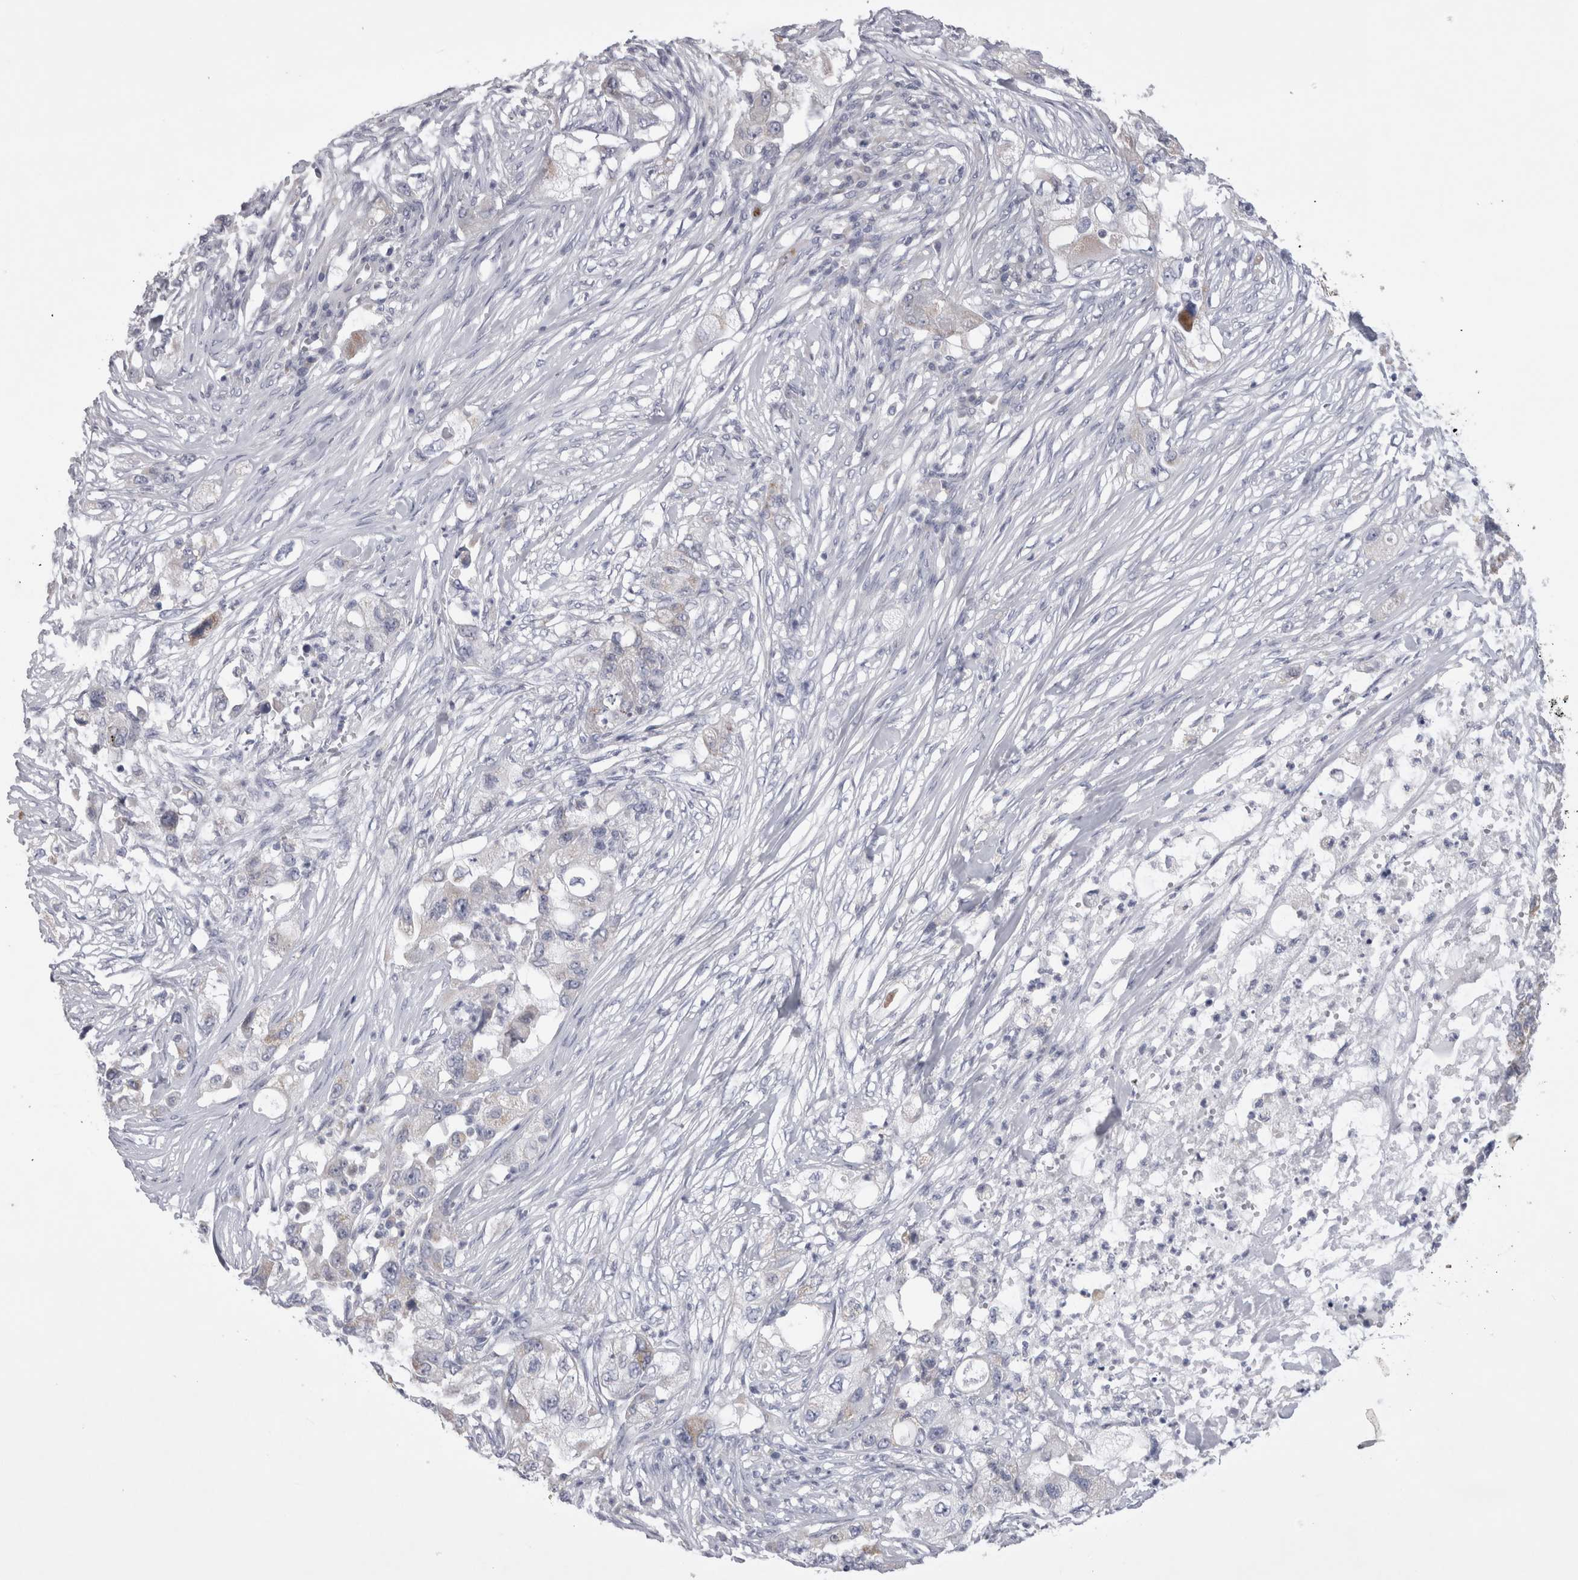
{"staining": {"intensity": "weak", "quantity": "<25%", "location": "cytoplasmic/membranous"}, "tissue": "pancreatic cancer", "cell_type": "Tumor cells", "image_type": "cancer", "snomed": [{"axis": "morphology", "description": "Adenocarcinoma, NOS"}, {"axis": "topography", "description": "Pancreas"}], "caption": "Pancreatic adenocarcinoma was stained to show a protein in brown. There is no significant staining in tumor cells. (DAB (3,3'-diaminobenzidine) IHC visualized using brightfield microscopy, high magnification).", "gene": "DHRS4", "patient": {"sex": "female", "age": 78}}